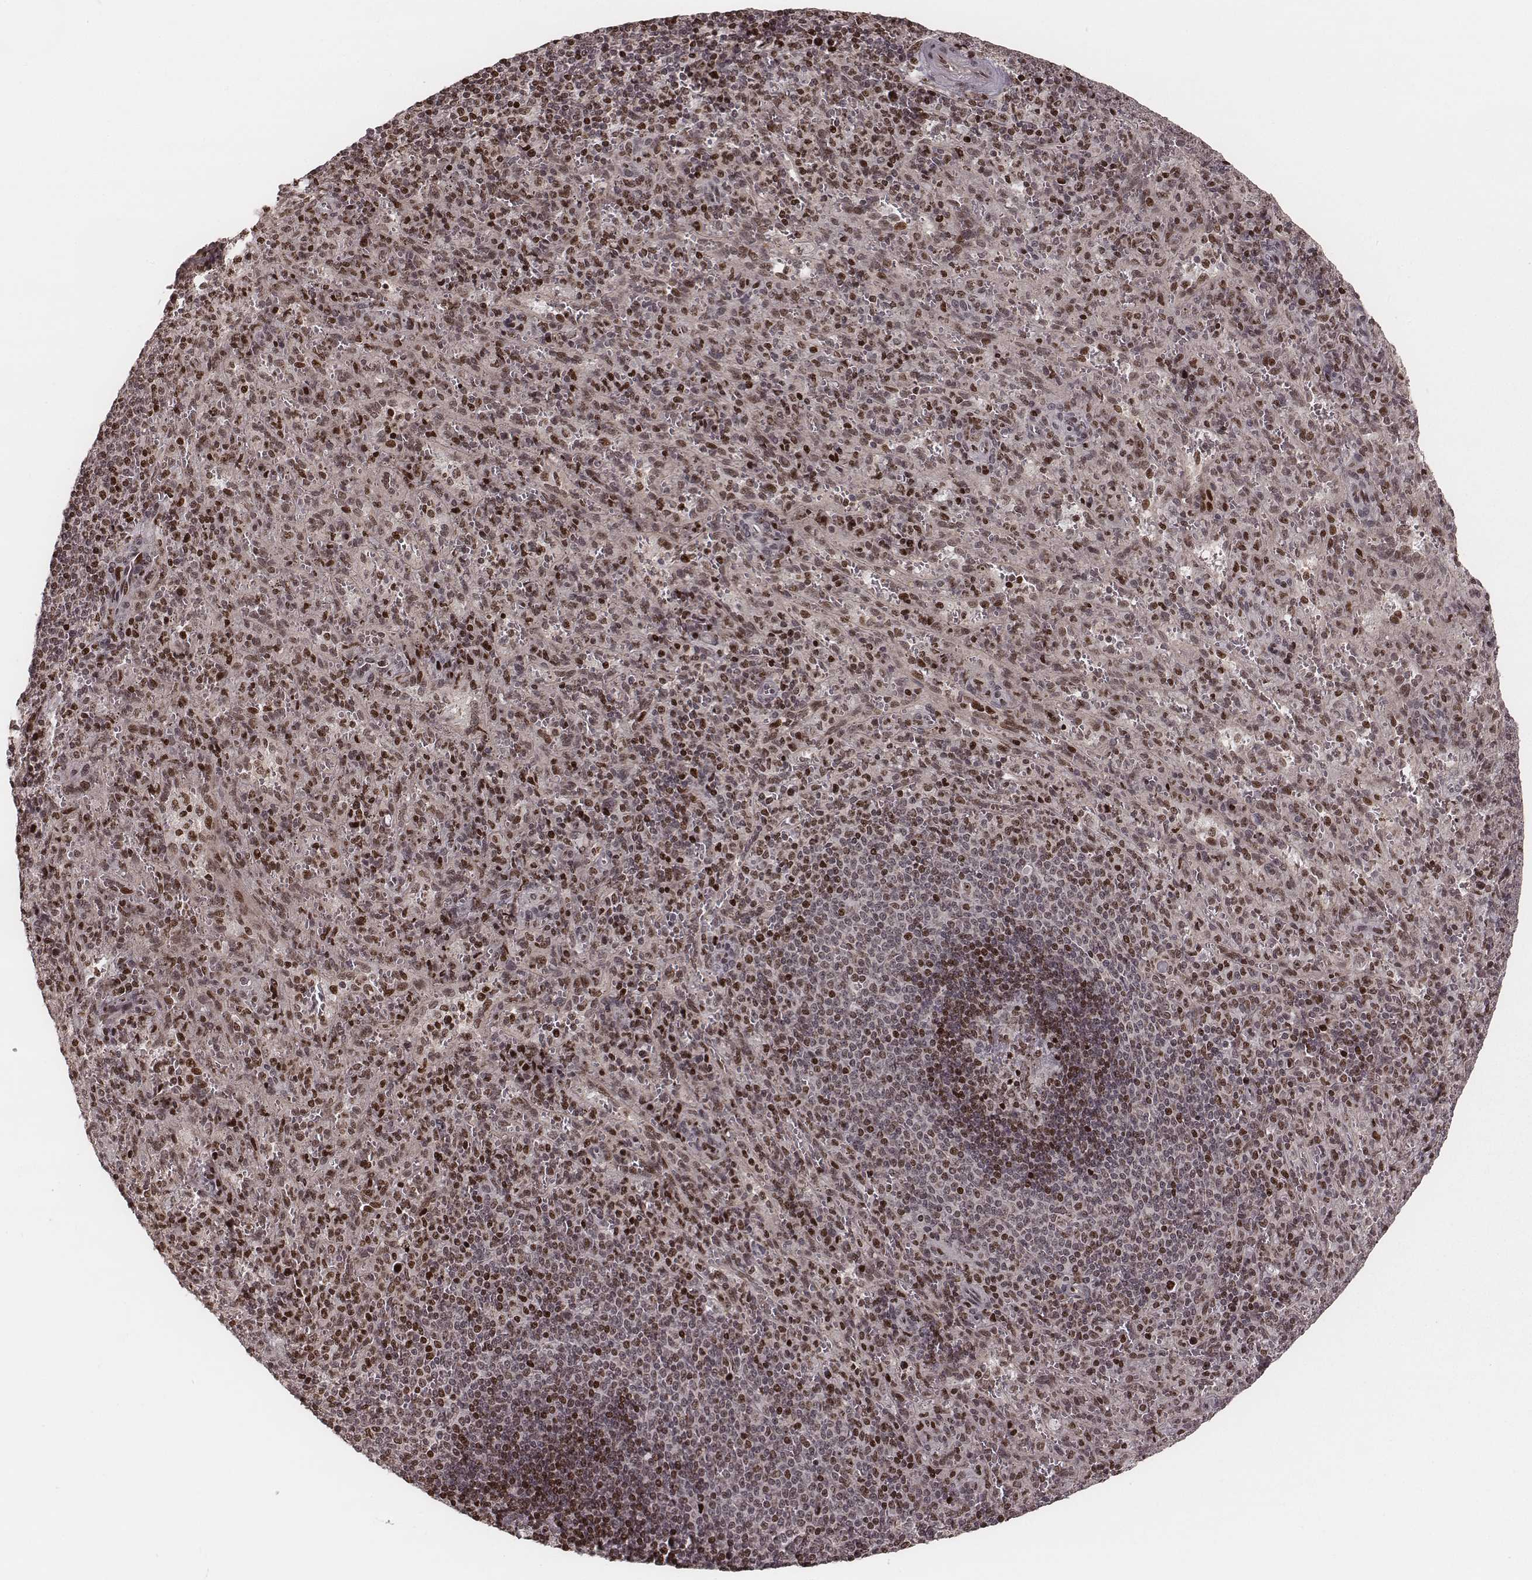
{"staining": {"intensity": "moderate", "quantity": "<25%", "location": "nuclear"}, "tissue": "spleen", "cell_type": "Cells in red pulp", "image_type": "normal", "snomed": [{"axis": "morphology", "description": "Normal tissue, NOS"}, {"axis": "topography", "description": "Spleen"}], "caption": "Immunohistochemical staining of unremarkable spleen shows low levels of moderate nuclear positivity in approximately <25% of cells in red pulp. The staining was performed using DAB to visualize the protein expression in brown, while the nuclei were stained in blue with hematoxylin (Magnification: 20x).", "gene": "VRK3", "patient": {"sex": "male", "age": 57}}